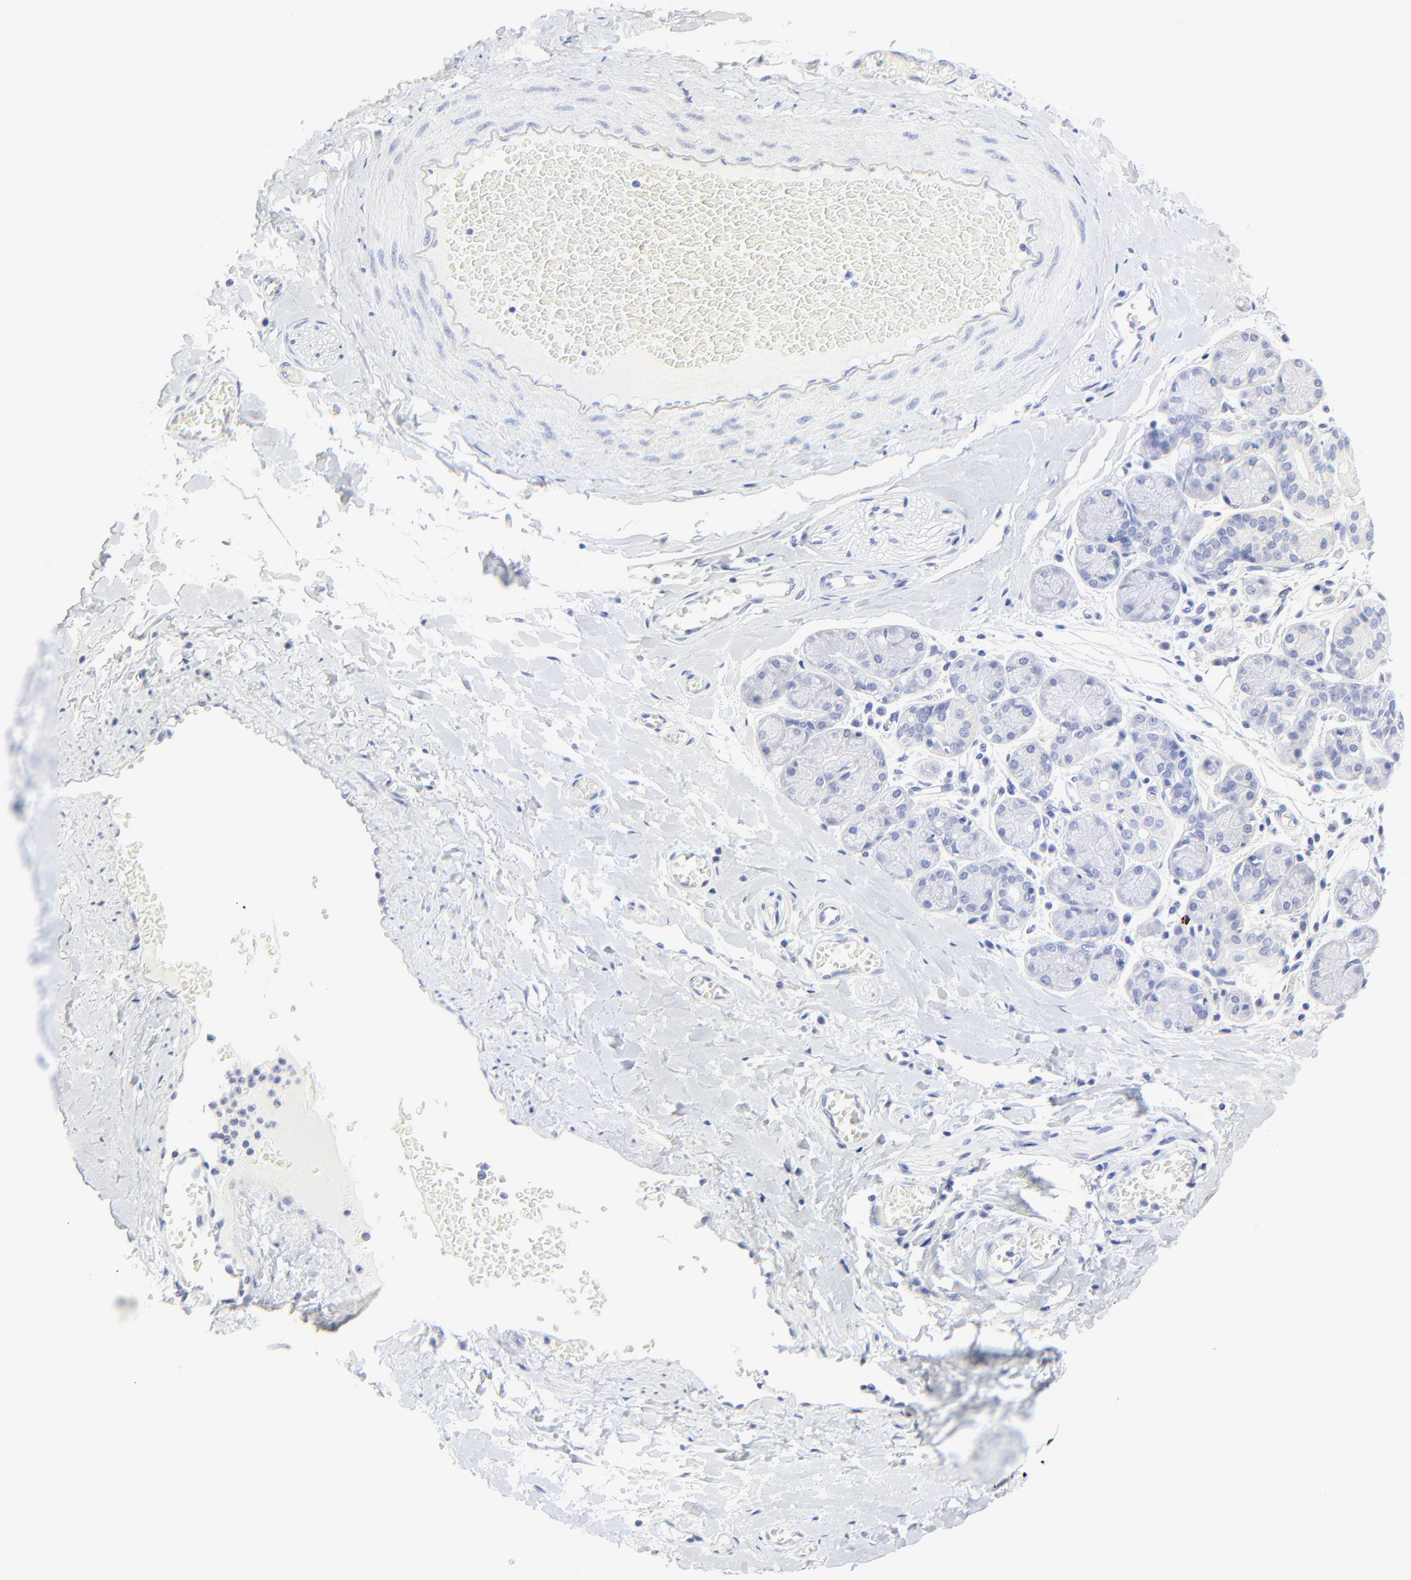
{"staining": {"intensity": "negative", "quantity": "none", "location": "none"}, "tissue": "salivary gland", "cell_type": "Glandular cells", "image_type": "normal", "snomed": [{"axis": "morphology", "description": "Normal tissue, NOS"}, {"axis": "topography", "description": "Salivary gland"}], "caption": "DAB (3,3'-diaminobenzidine) immunohistochemical staining of normal salivary gland exhibits no significant positivity in glandular cells.", "gene": "PSD3", "patient": {"sex": "female", "age": 24}}